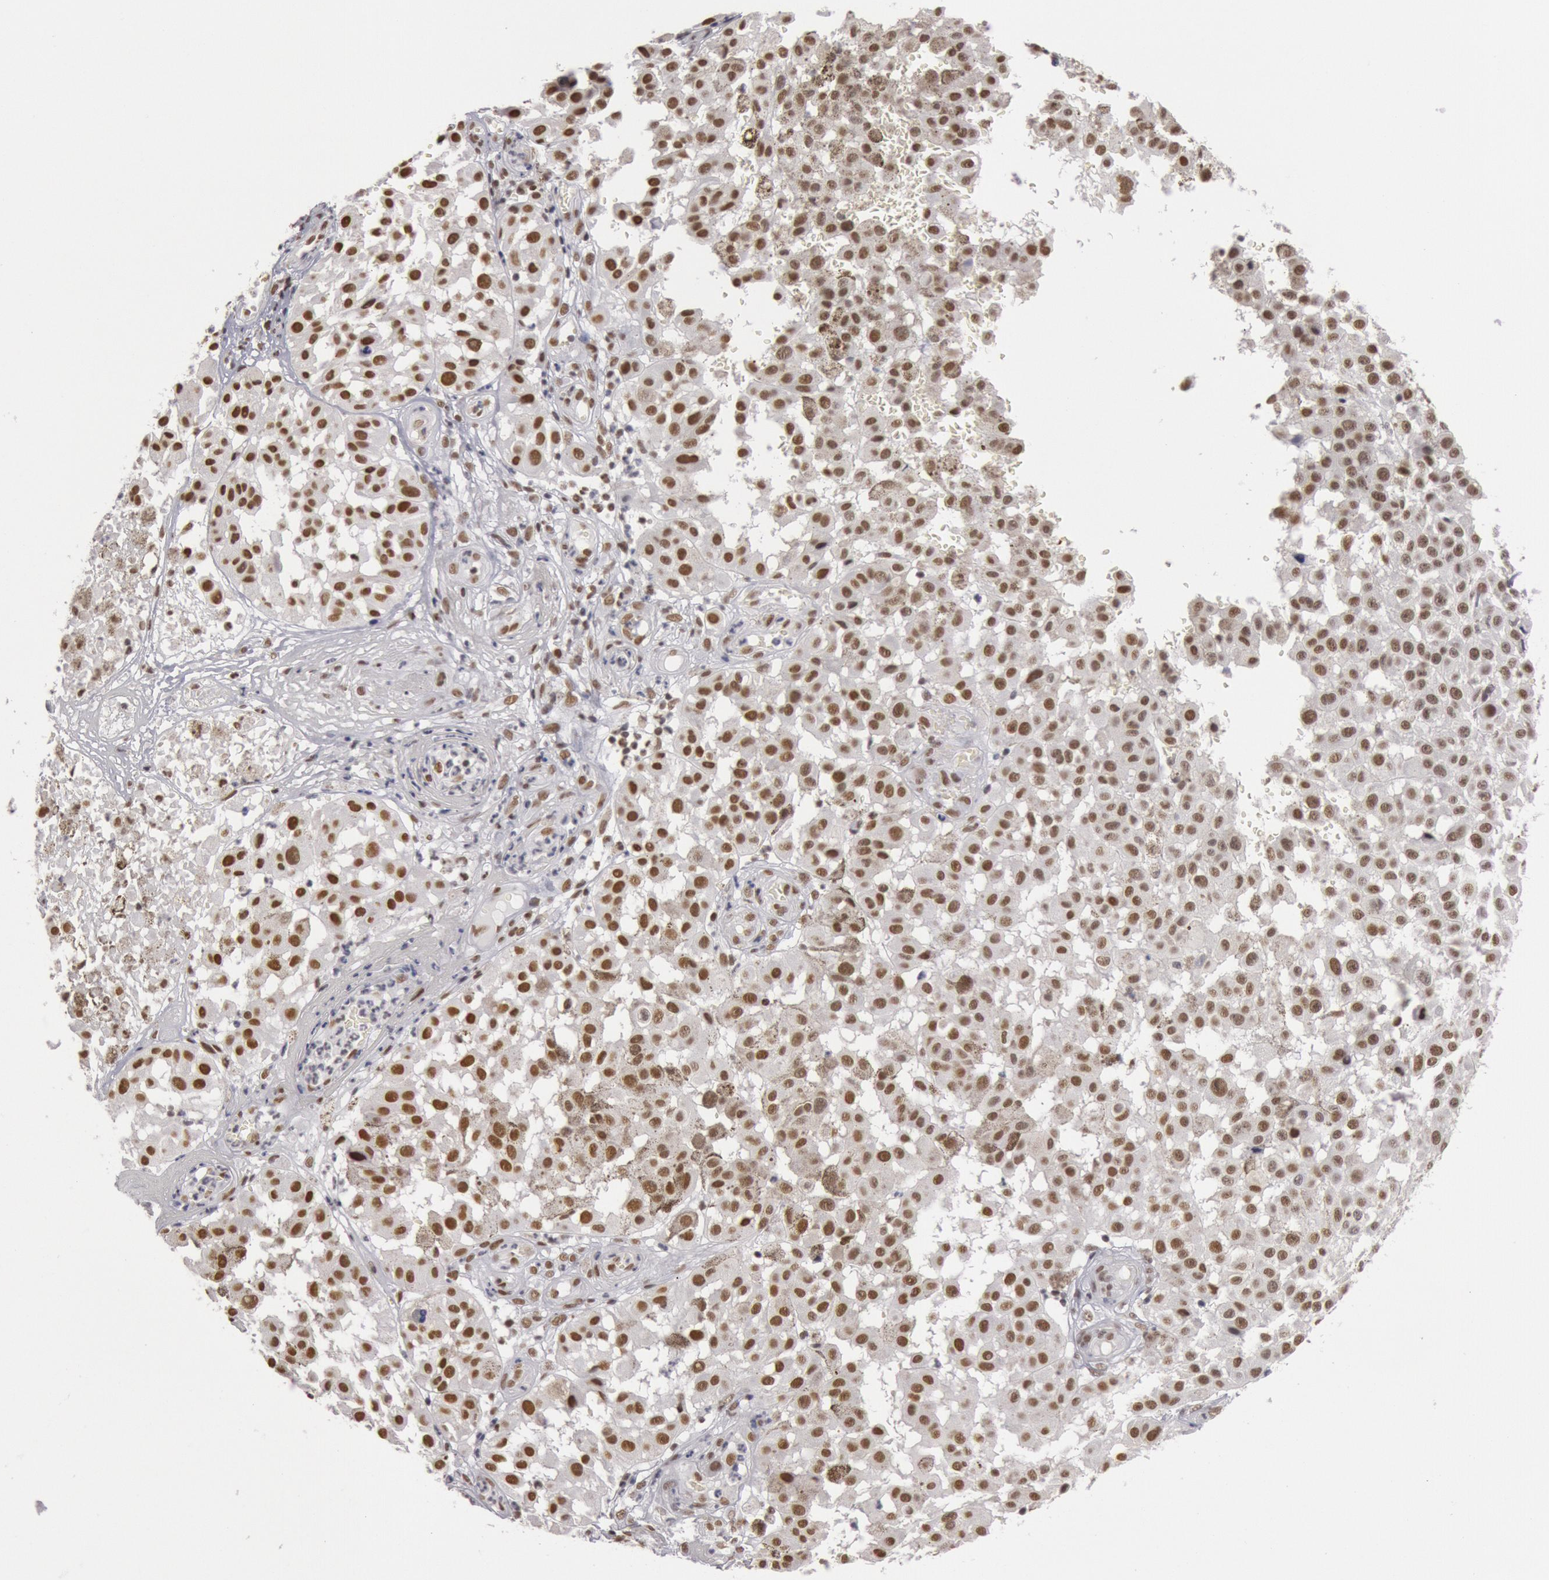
{"staining": {"intensity": "moderate", "quantity": ">75%", "location": "nuclear"}, "tissue": "melanoma", "cell_type": "Tumor cells", "image_type": "cancer", "snomed": [{"axis": "morphology", "description": "Malignant melanoma, NOS"}, {"axis": "topography", "description": "Skin"}], "caption": "Immunohistochemistry (IHC) of human melanoma demonstrates medium levels of moderate nuclear expression in approximately >75% of tumor cells.", "gene": "ESS2", "patient": {"sex": "female", "age": 64}}